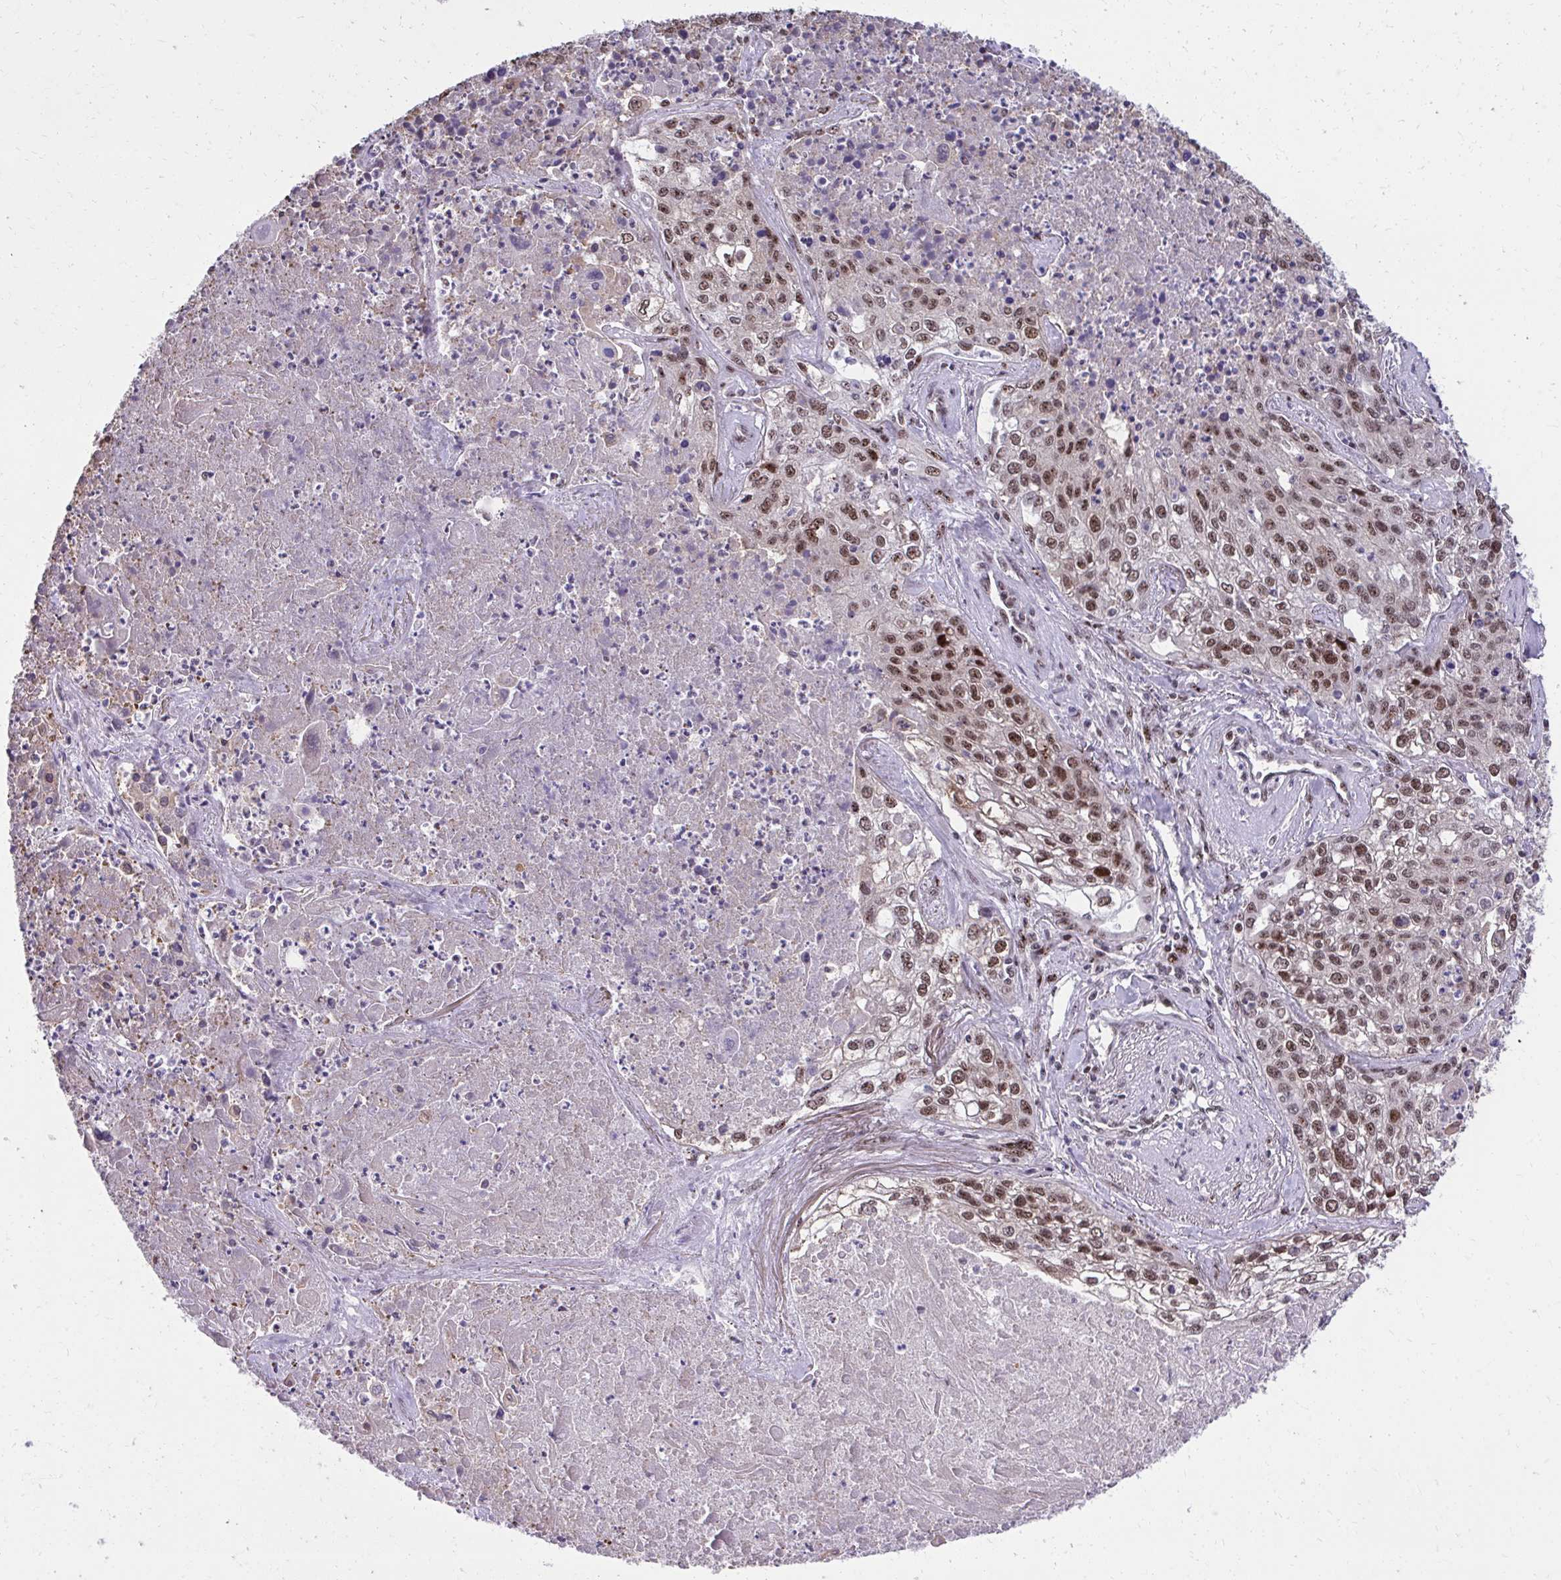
{"staining": {"intensity": "moderate", "quantity": "25%-75%", "location": "nuclear"}, "tissue": "lung cancer", "cell_type": "Tumor cells", "image_type": "cancer", "snomed": [{"axis": "morphology", "description": "Squamous cell carcinoma, NOS"}, {"axis": "topography", "description": "Lung"}], "caption": "Lung squamous cell carcinoma stained for a protein demonstrates moderate nuclear positivity in tumor cells.", "gene": "HOXA4", "patient": {"sex": "male", "age": 74}}